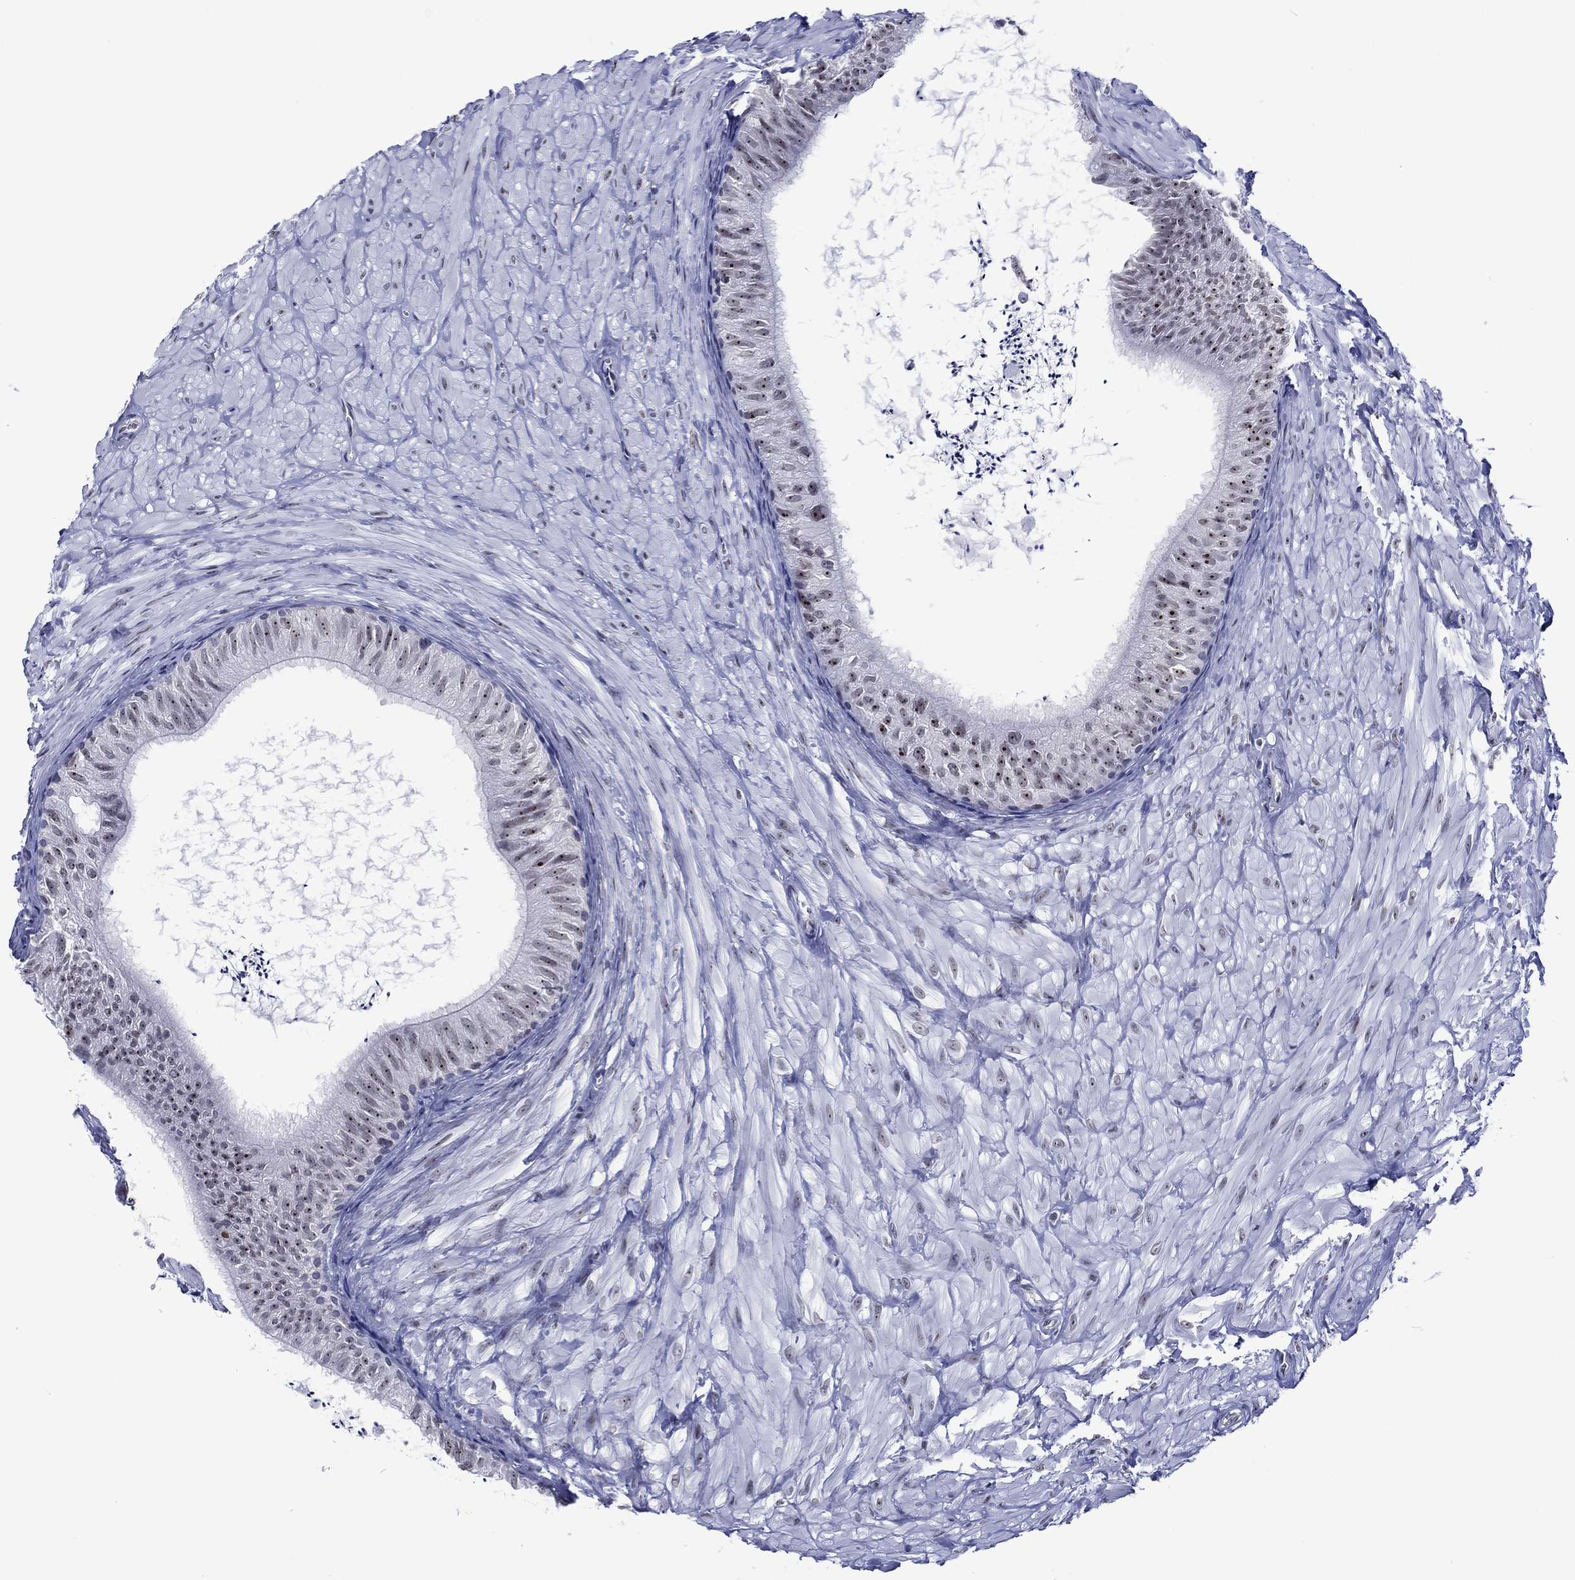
{"staining": {"intensity": "weak", "quantity": "25%-75%", "location": "nuclear"}, "tissue": "epididymis", "cell_type": "Glandular cells", "image_type": "normal", "snomed": [{"axis": "morphology", "description": "Normal tissue, NOS"}, {"axis": "topography", "description": "Epididymis"}], "caption": "A low amount of weak nuclear staining is appreciated in approximately 25%-75% of glandular cells in benign epididymis.", "gene": "GATA6", "patient": {"sex": "male", "age": 32}}